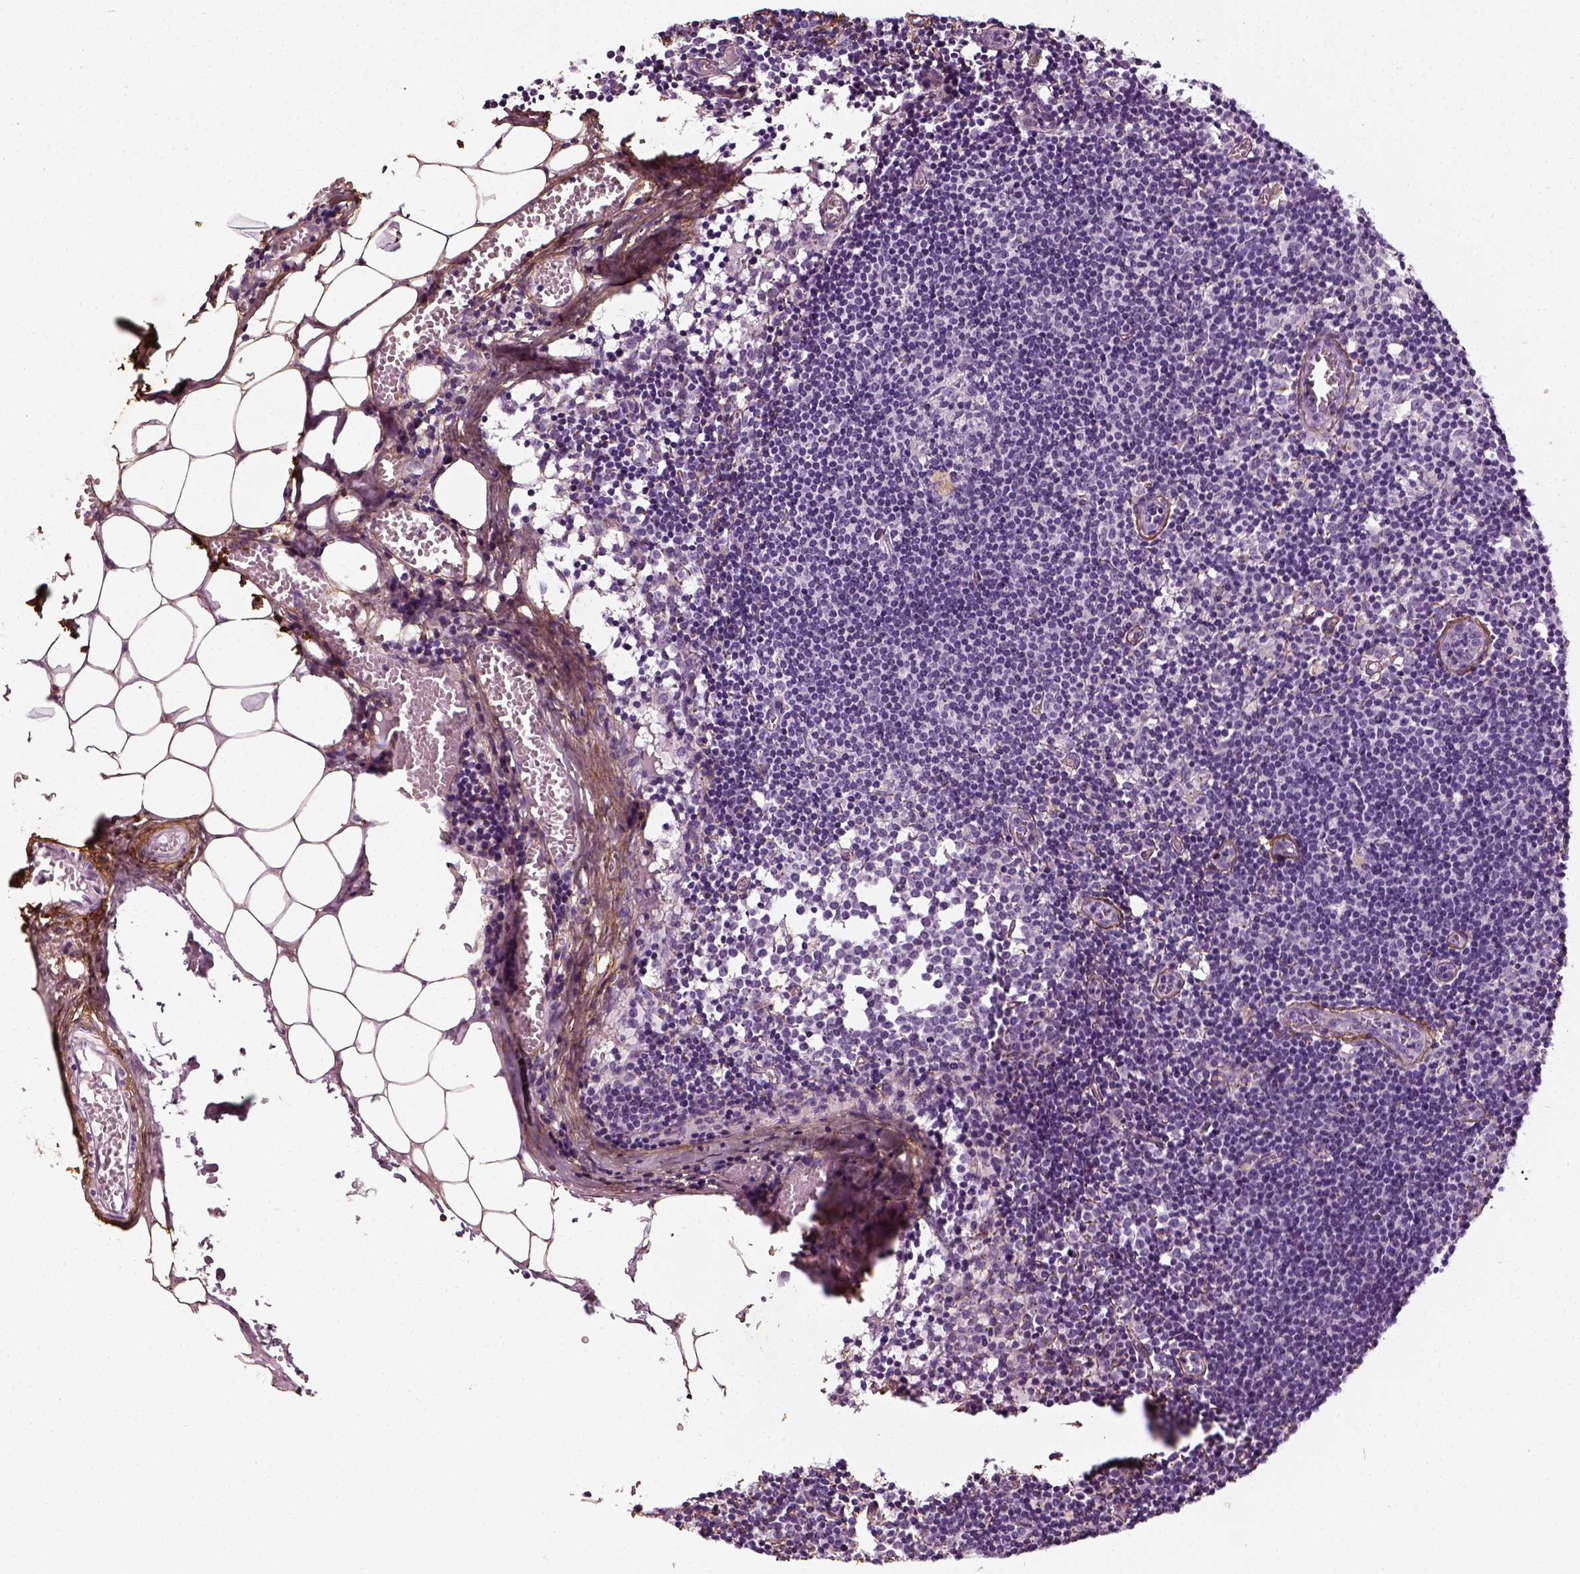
{"staining": {"intensity": "negative", "quantity": "none", "location": "none"}, "tissue": "lymph node", "cell_type": "Germinal center cells", "image_type": "normal", "snomed": [{"axis": "morphology", "description": "Normal tissue, NOS"}, {"axis": "topography", "description": "Lymph node"}], "caption": "Micrograph shows no significant protein positivity in germinal center cells of normal lymph node. The staining was performed using DAB to visualize the protein expression in brown, while the nuclei were stained in blue with hematoxylin (Magnification: 20x).", "gene": "COL6A2", "patient": {"sex": "female", "age": 52}}